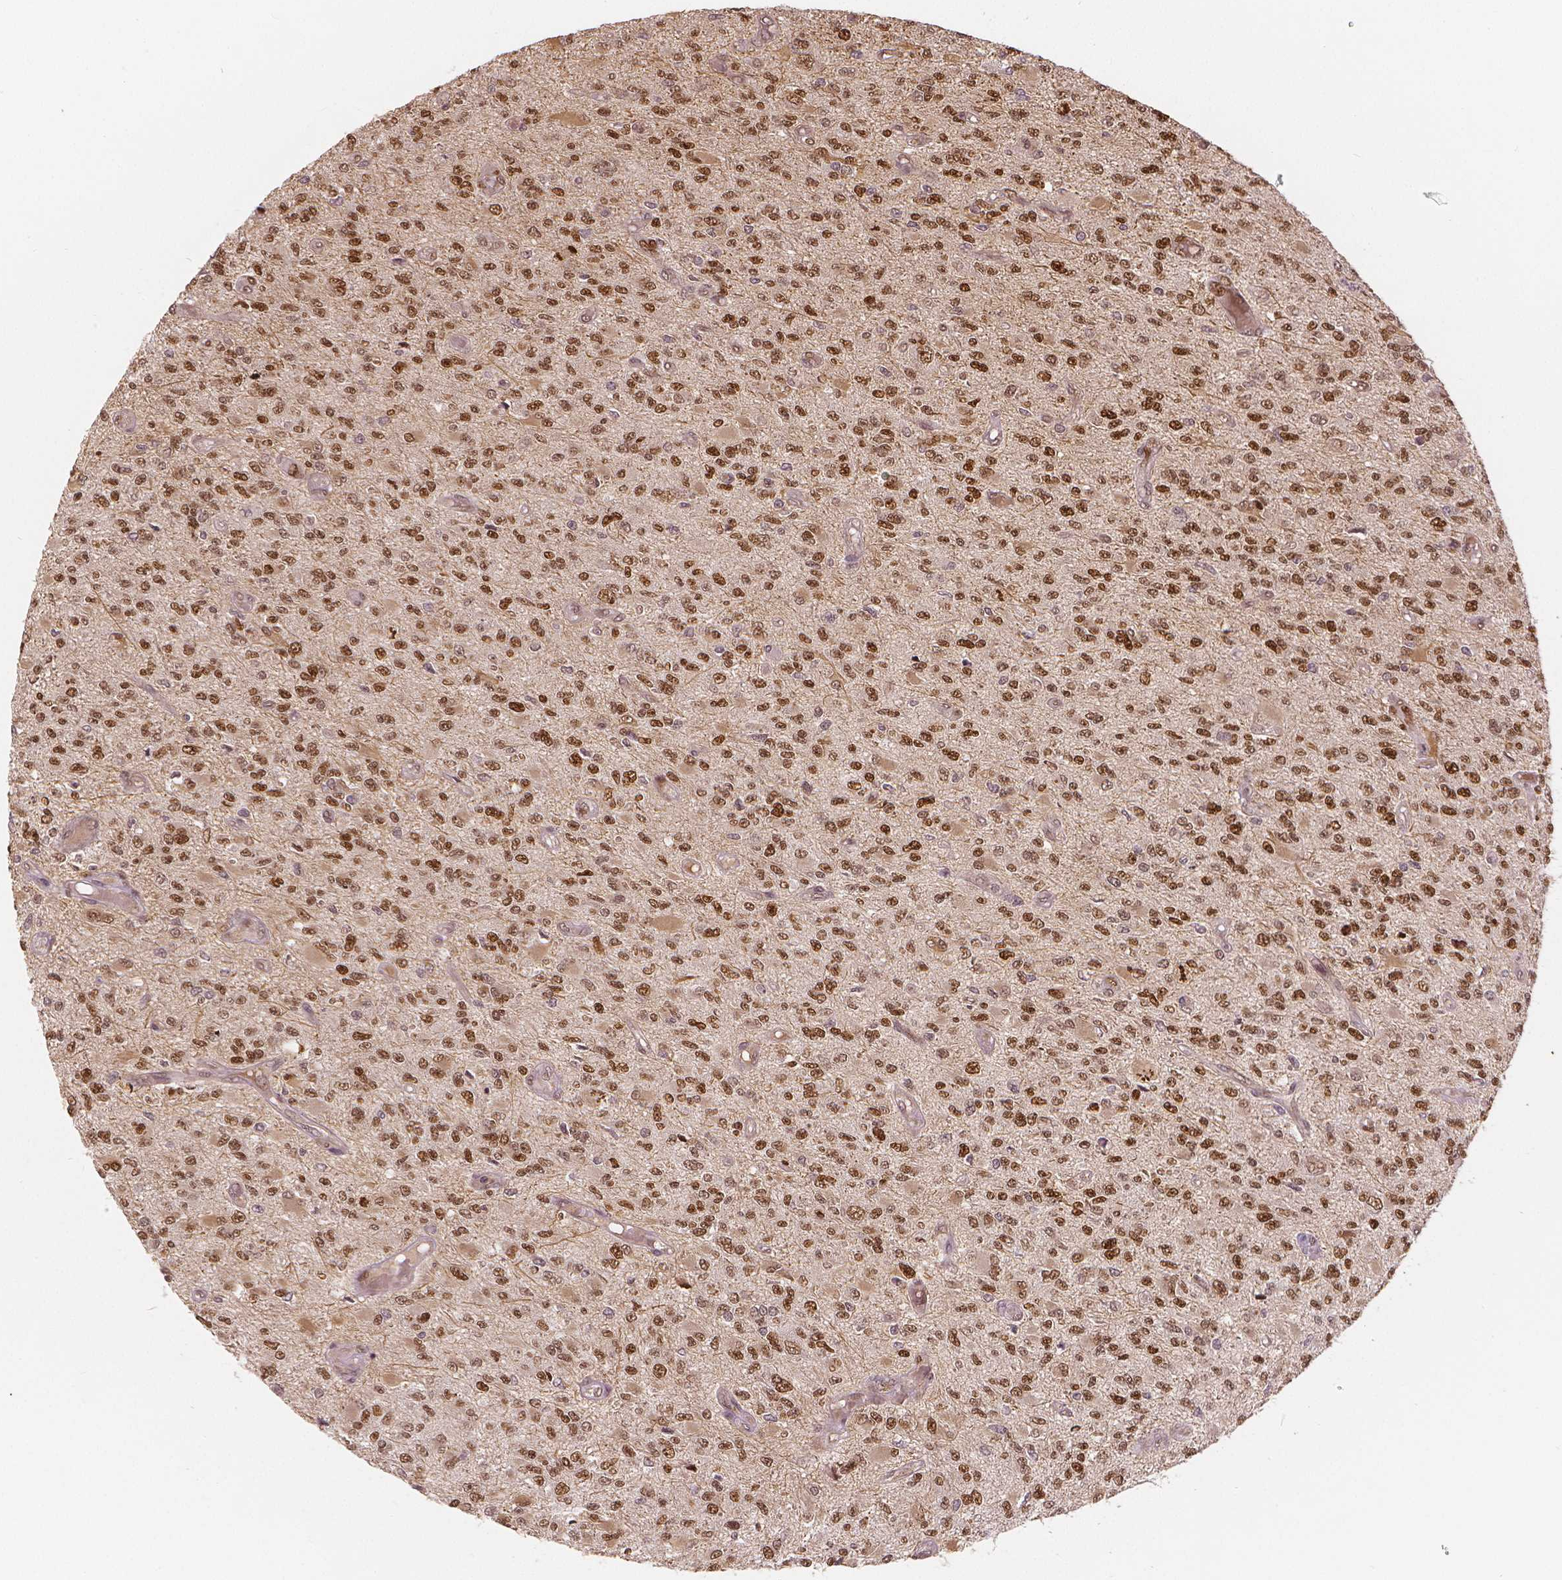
{"staining": {"intensity": "moderate", "quantity": ">75%", "location": "nuclear"}, "tissue": "glioma", "cell_type": "Tumor cells", "image_type": "cancer", "snomed": [{"axis": "morphology", "description": "Glioma, malignant, High grade"}, {"axis": "topography", "description": "Brain"}], "caption": "This histopathology image displays immunohistochemistry (IHC) staining of malignant glioma (high-grade), with medium moderate nuclear expression in approximately >75% of tumor cells.", "gene": "NSD2", "patient": {"sex": "female", "age": 63}}